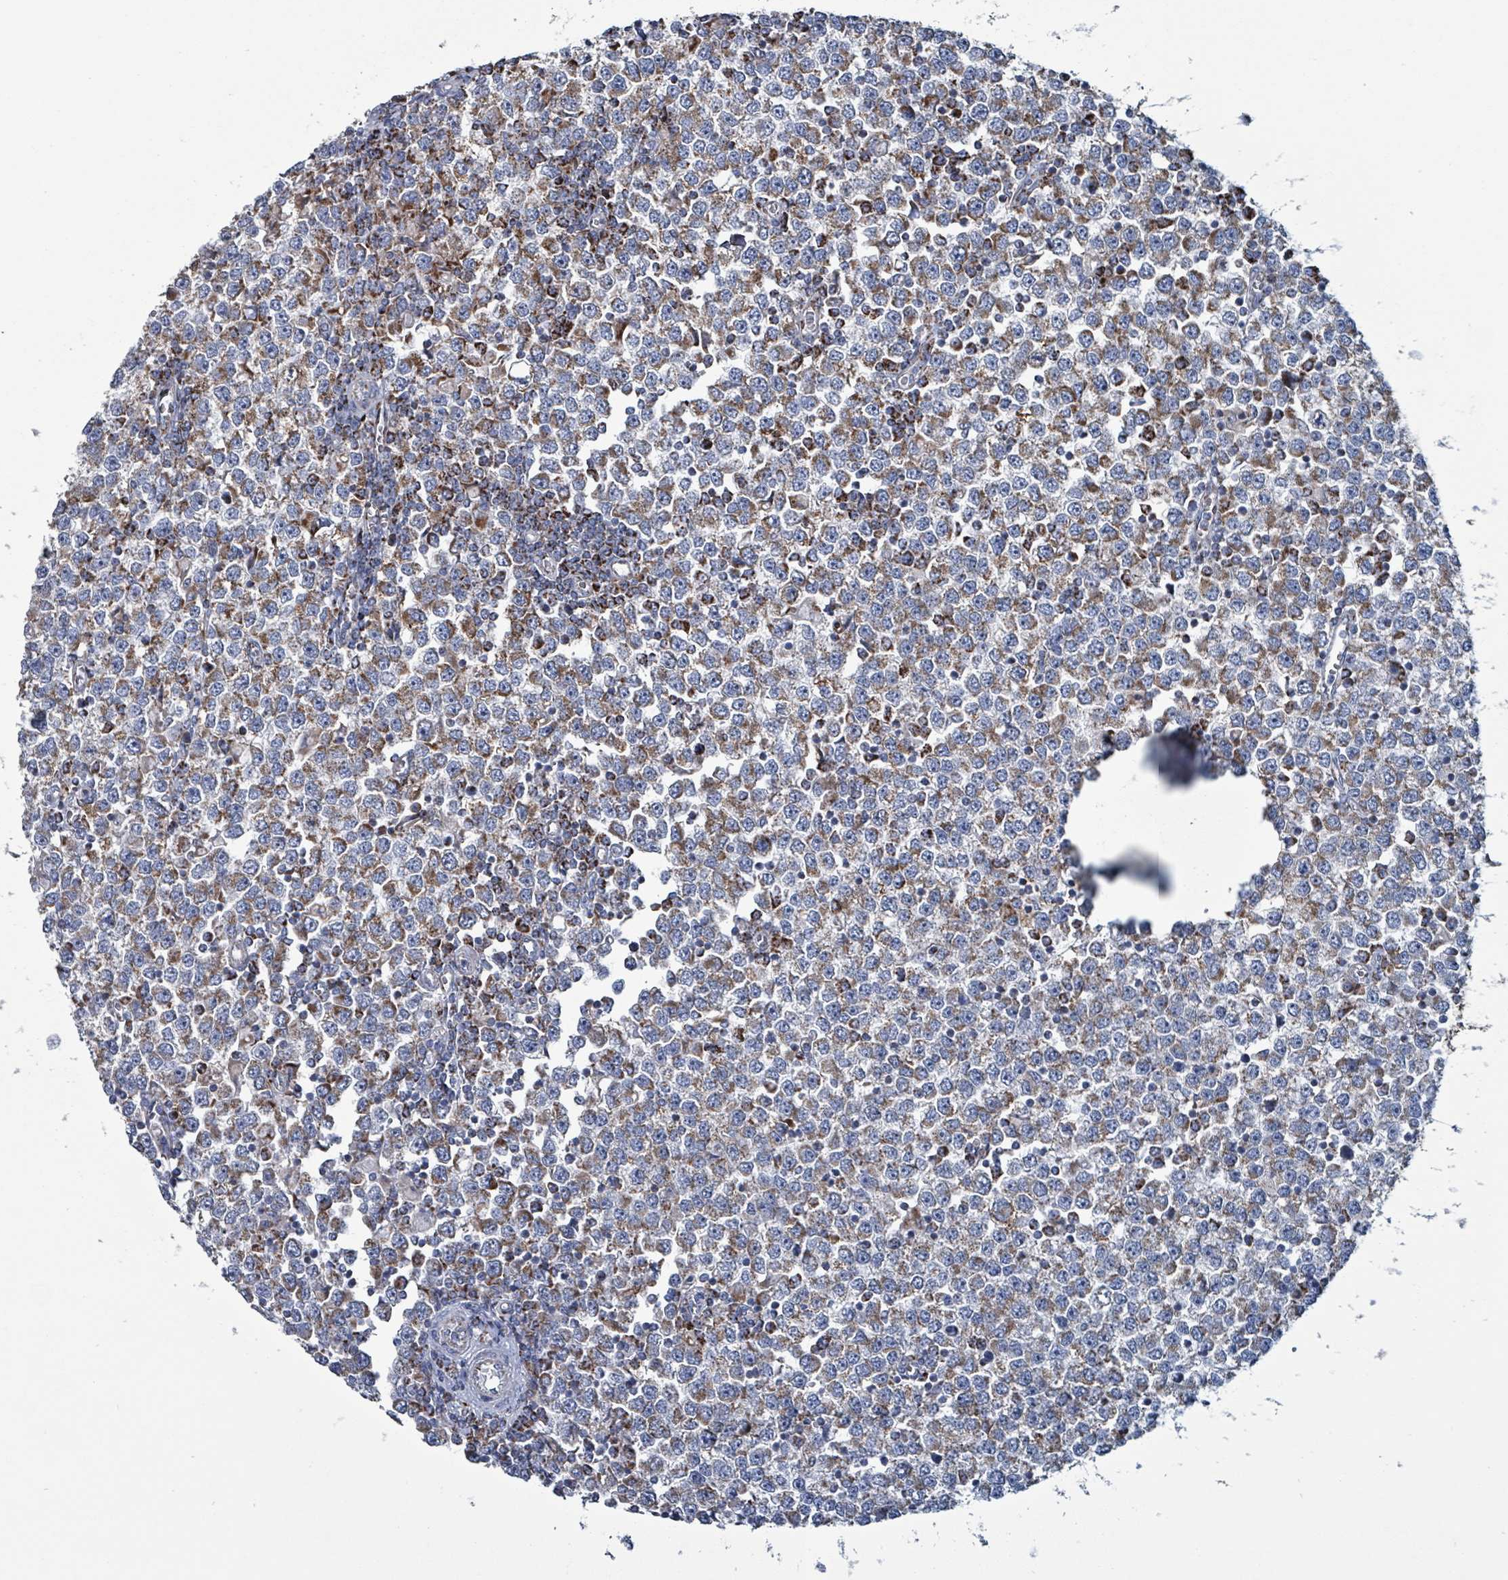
{"staining": {"intensity": "moderate", "quantity": ">75%", "location": "cytoplasmic/membranous"}, "tissue": "testis cancer", "cell_type": "Tumor cells", "image_type": "cancer", "snomed": [{"axis": "morphology", "description": "Seminoma, NOS"}, {"axis": "topography", "description": "Testis"}], "caption": "Protein expression analysis of testis seminoma shows moderate cytoplasmic/membranous staining in approximately >75% of tumor cells.", "gene": "IDH3B", "patient": {"sex": "male", "age": 65}}